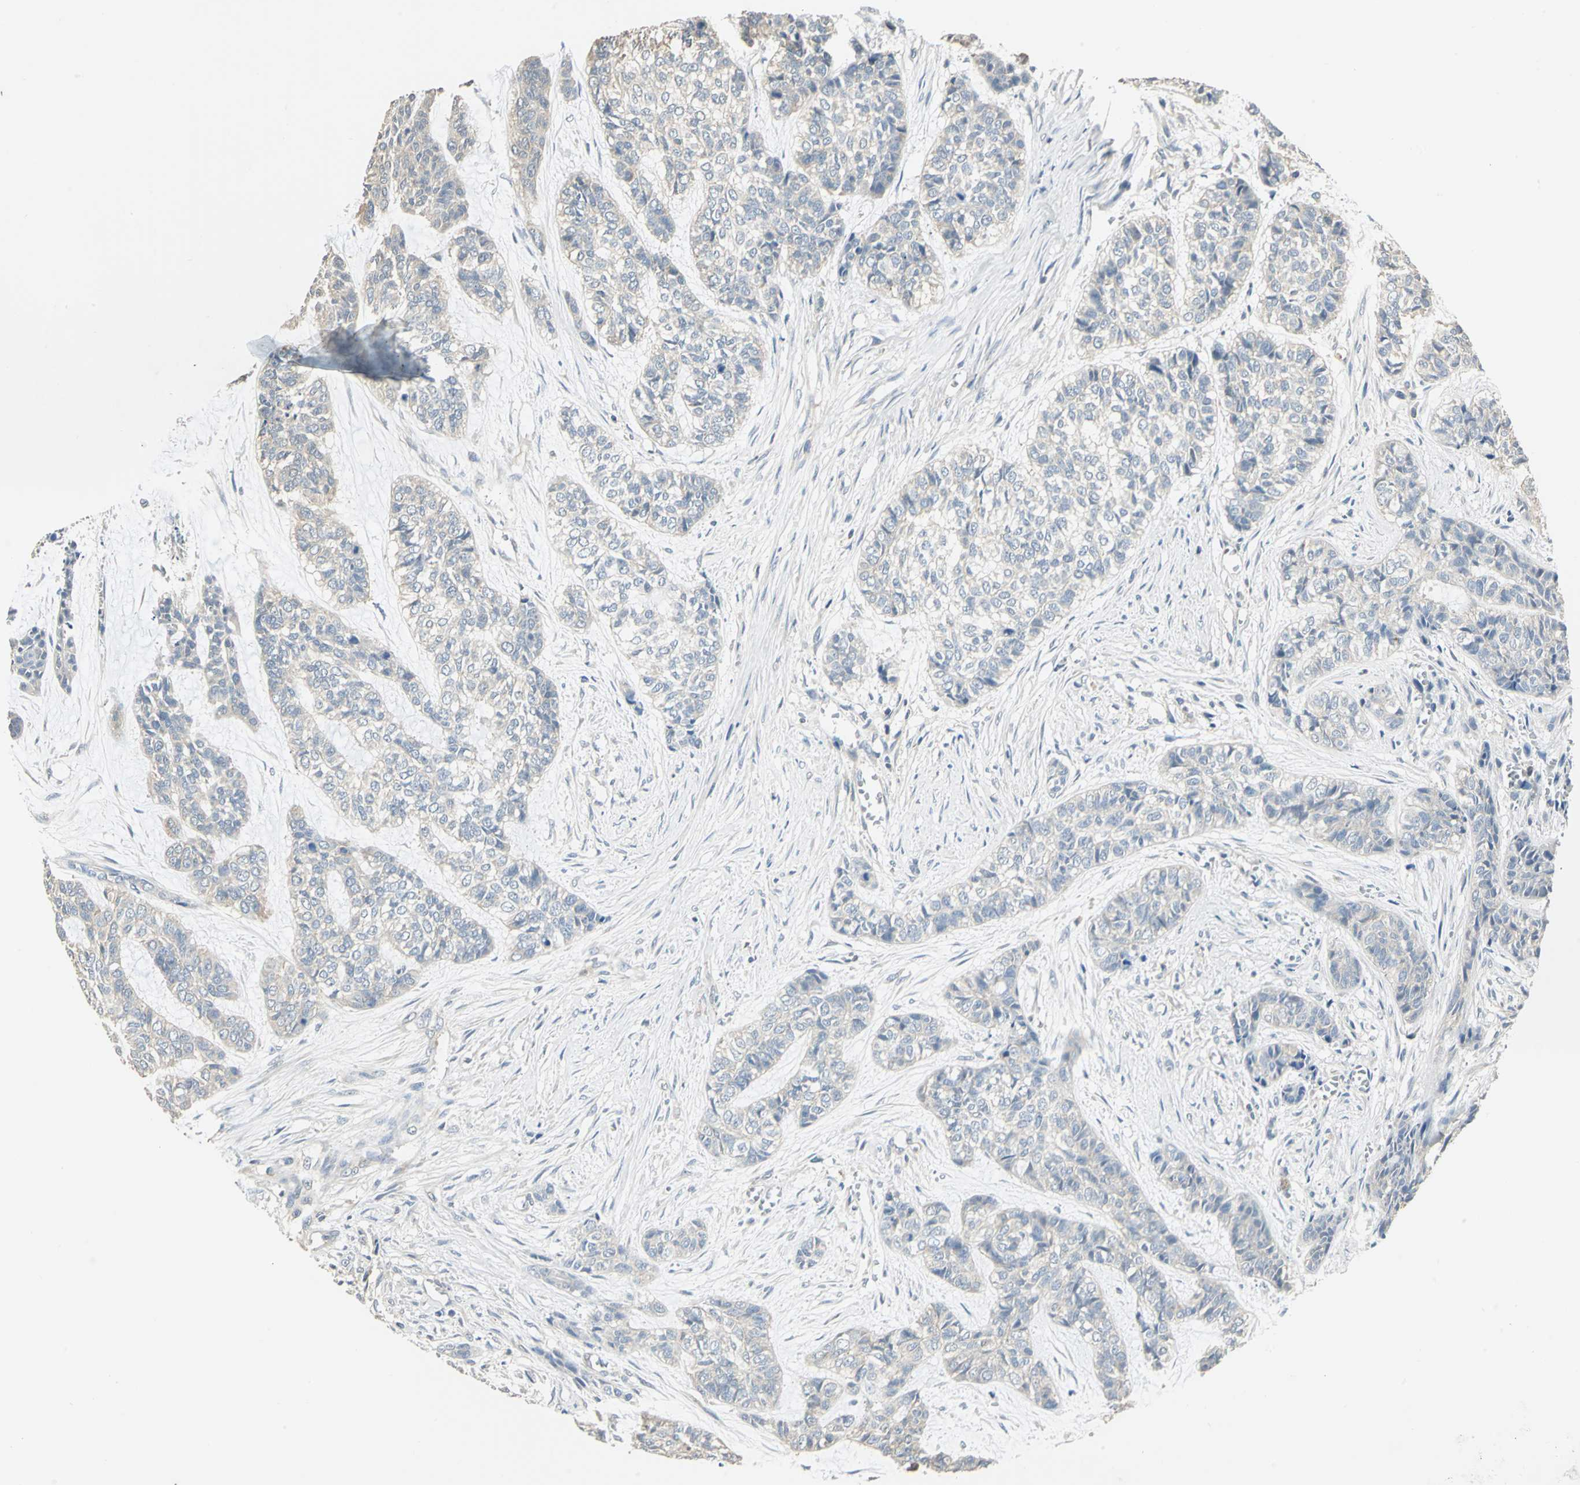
{"staining": {"intensity": "negative", "quantity": "none", "location": "none"}, "tissue": "skin cancer", "cell_type": "Tumor cells", "image_type": "cancer", "snomed": [{"axis": "morphology", "description": "Basal cell carcinoma"}, {"axis": "topography", "description": "Skin"}], "caption": "The histopathology image shows no staining of tumor cells in basal cell carcinoma (skin).", "gene": "RAPGEF1", "patient": {"sex": "female", "age": 64}}